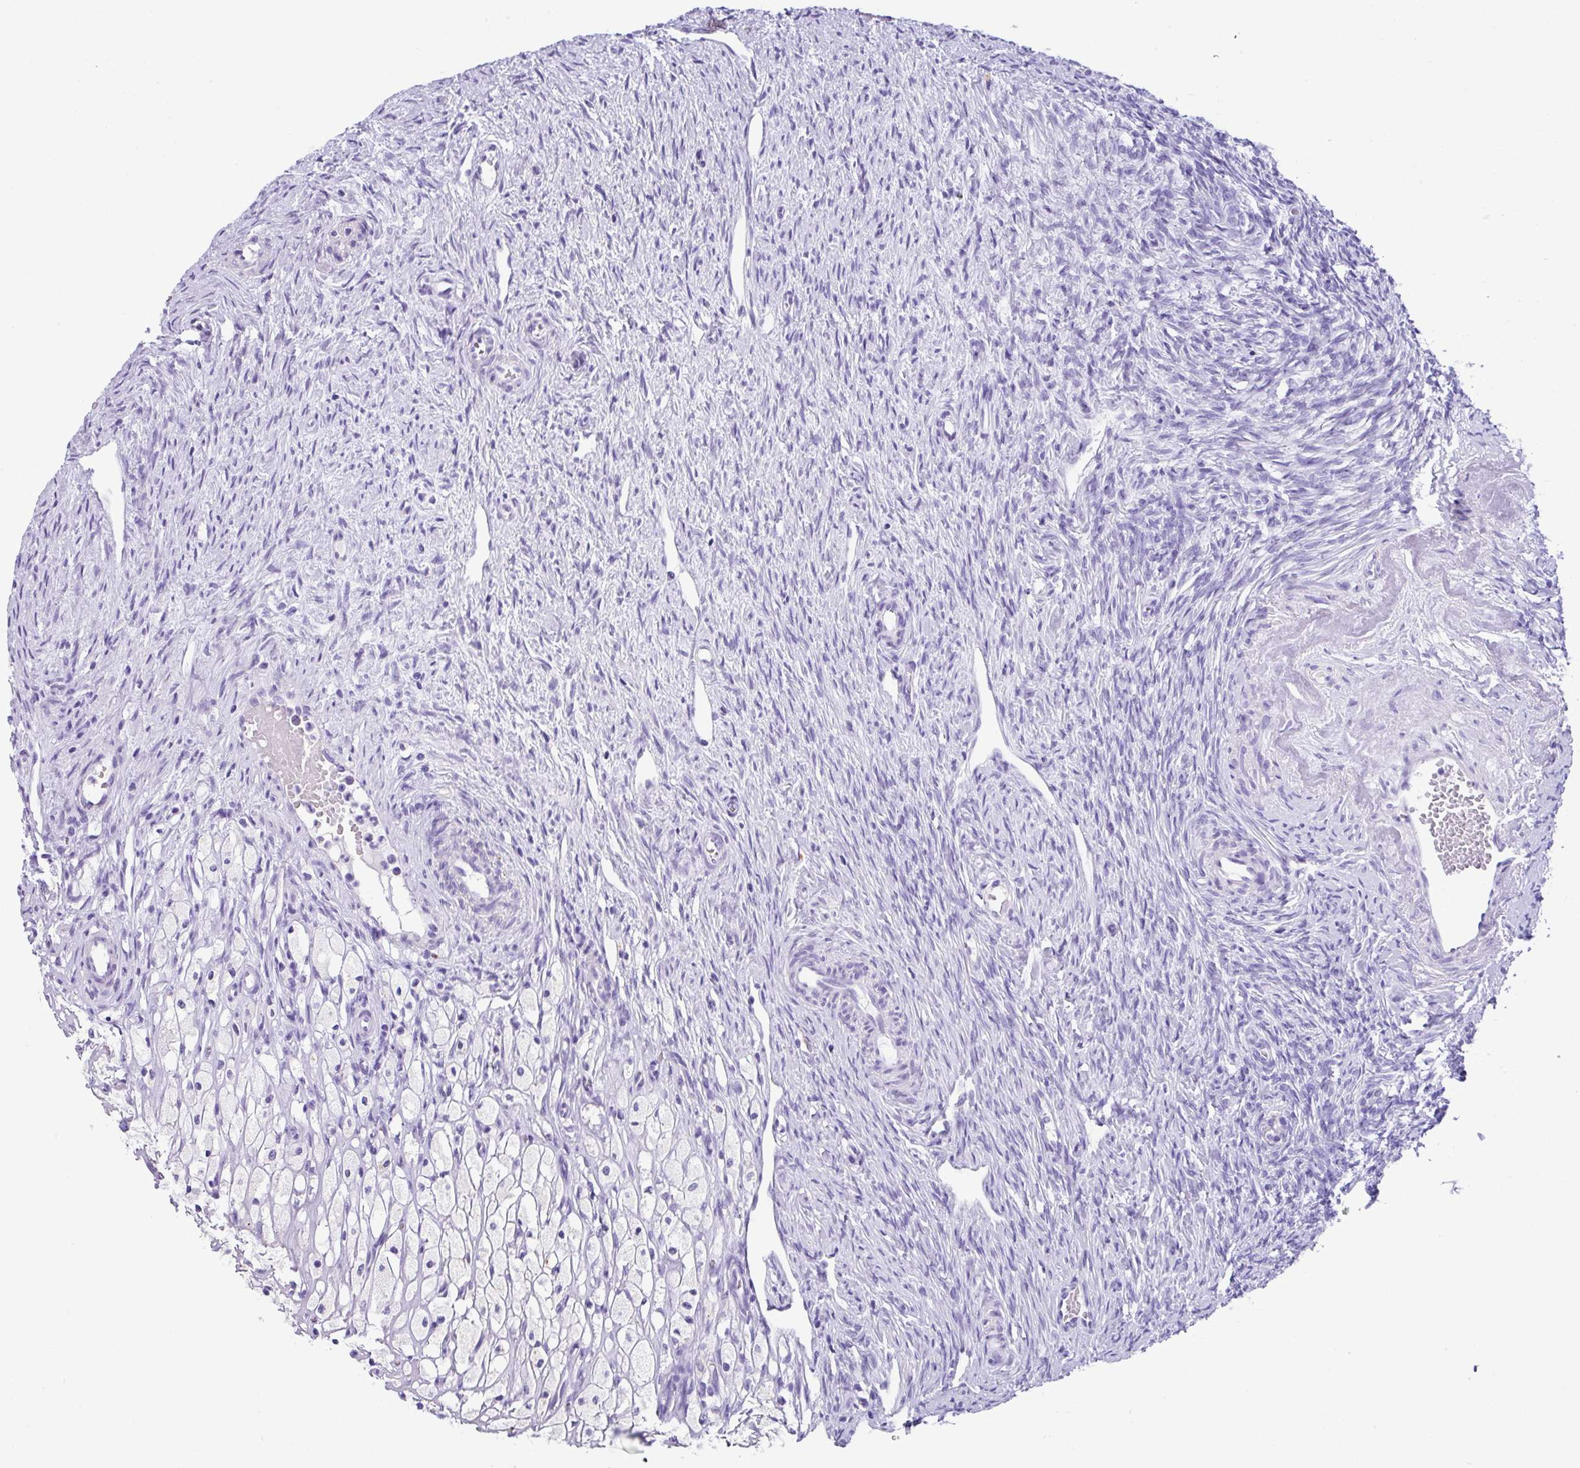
{"staining": {"intensity": "negative", "quantity": "none", "location": "none"}, "tissue": "ovary", "cell_type": "Follicle cells", "image_type": "normal", "snomed": [{"axis": "morphology", "description": "Normal tissue, NOS"}, {"axis": "topography", "description": "Ovary"}], "caption": "High magnification brightfield microscopy of benign ovary stained with DAB (3,3'-diaminobenzidine) (brown) and counterstained with hematoxylin (blue): follicle cells show no significant expression. Brightfield microscopy of IHC stained with DAB (3,3'-diaminobenzidine) (brown) and hematoxylin (blue), captured at high magnification.", "gene": "ZG16", "patient": {"sex": "female", "age": 51}}